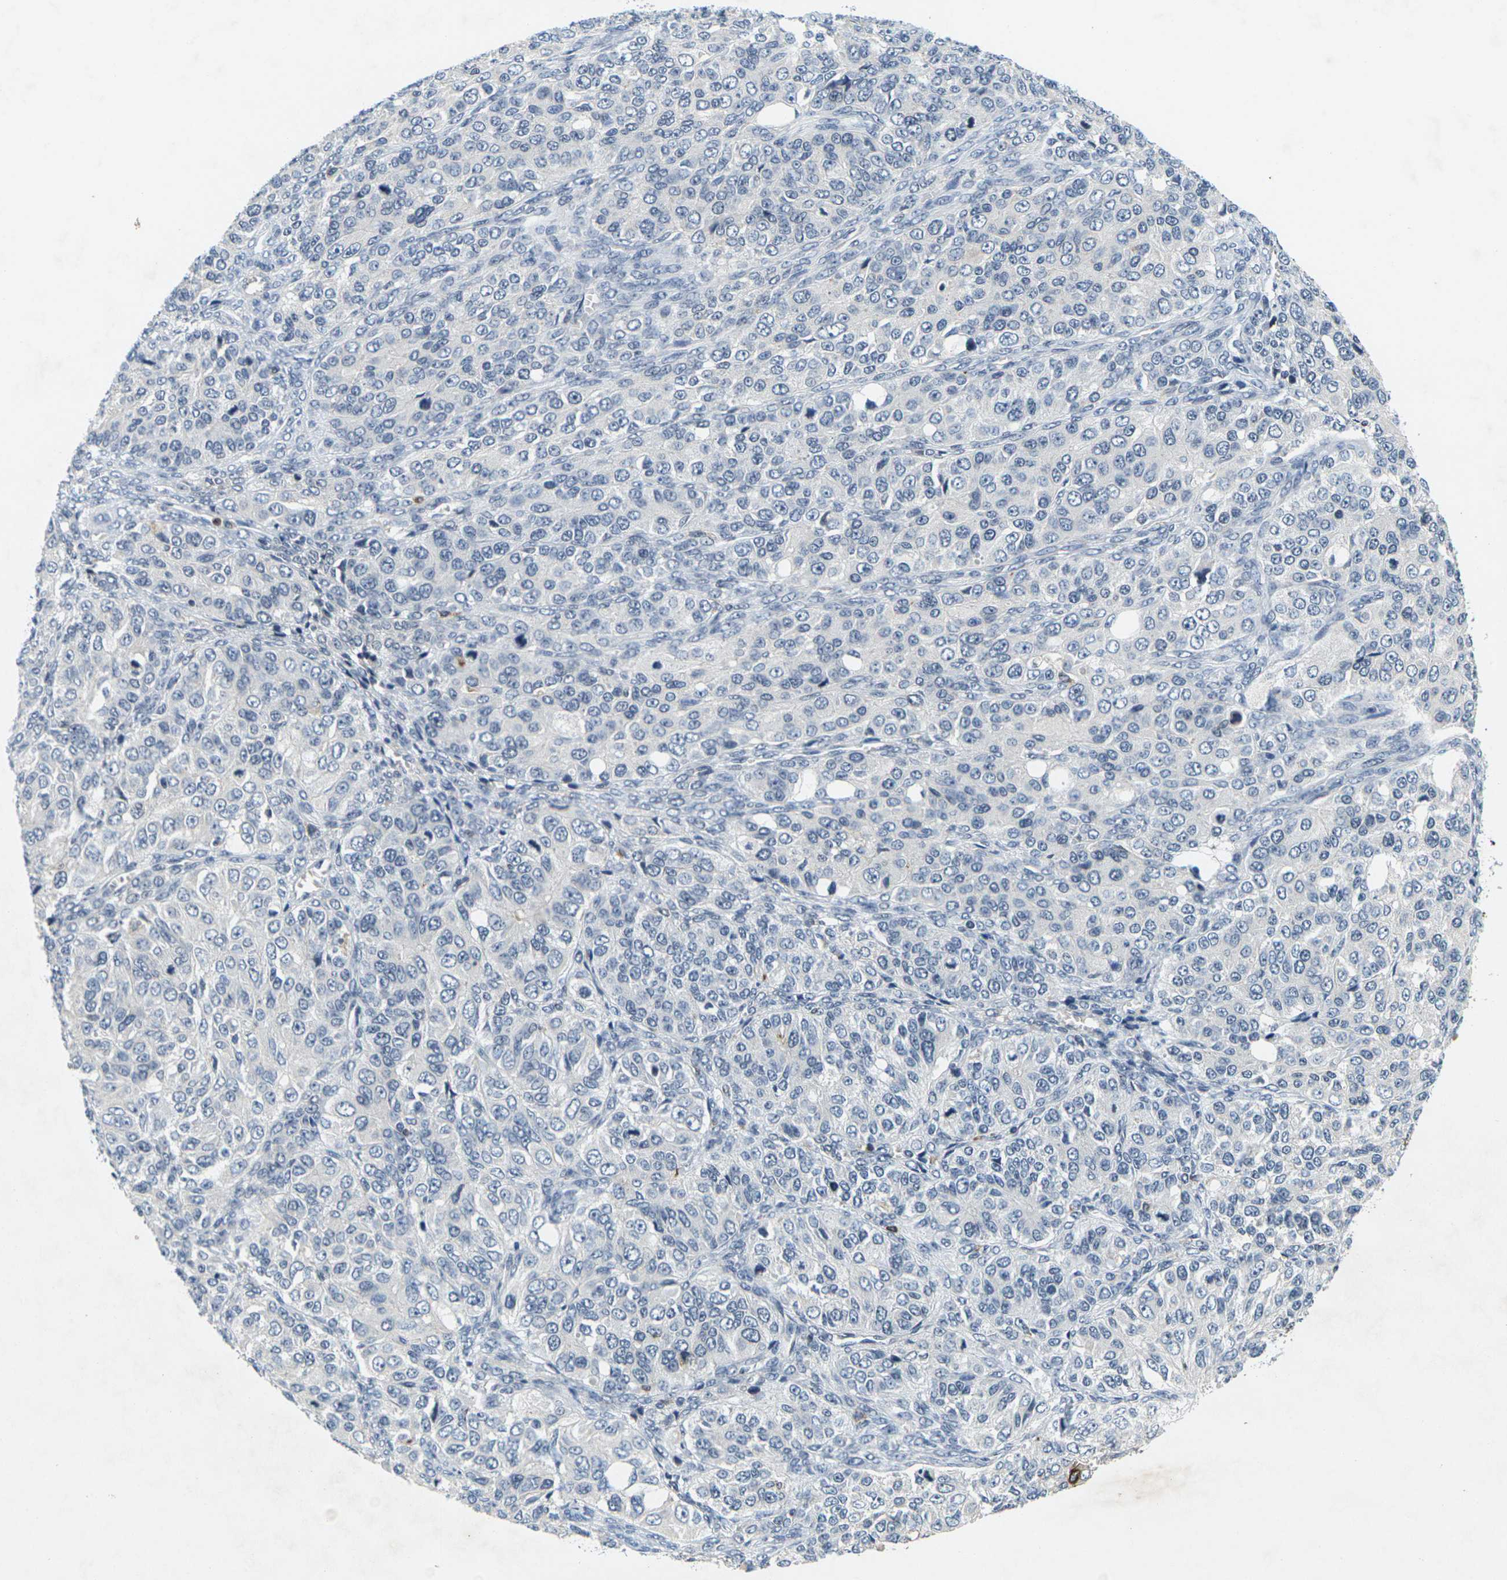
{"staining": {"intensity": "negative", "quantity": "none", "location": "none"}, "tissue": "ovarian cancer", "cell_type": "Tumor cells", "image_type": "cancer", "snomed": [{"axis": "morphology", "description": "Carcinoma, endometroid"}, {"axis": "topography", "description": "Ovary"}], "caption": "Human ovarian endometroid carcinoma stained for a protein using immunohistochemistry displays no positivity in tumor cells.", "gene": "C1QC", "patient": {"sex": "female", "age": 51}}